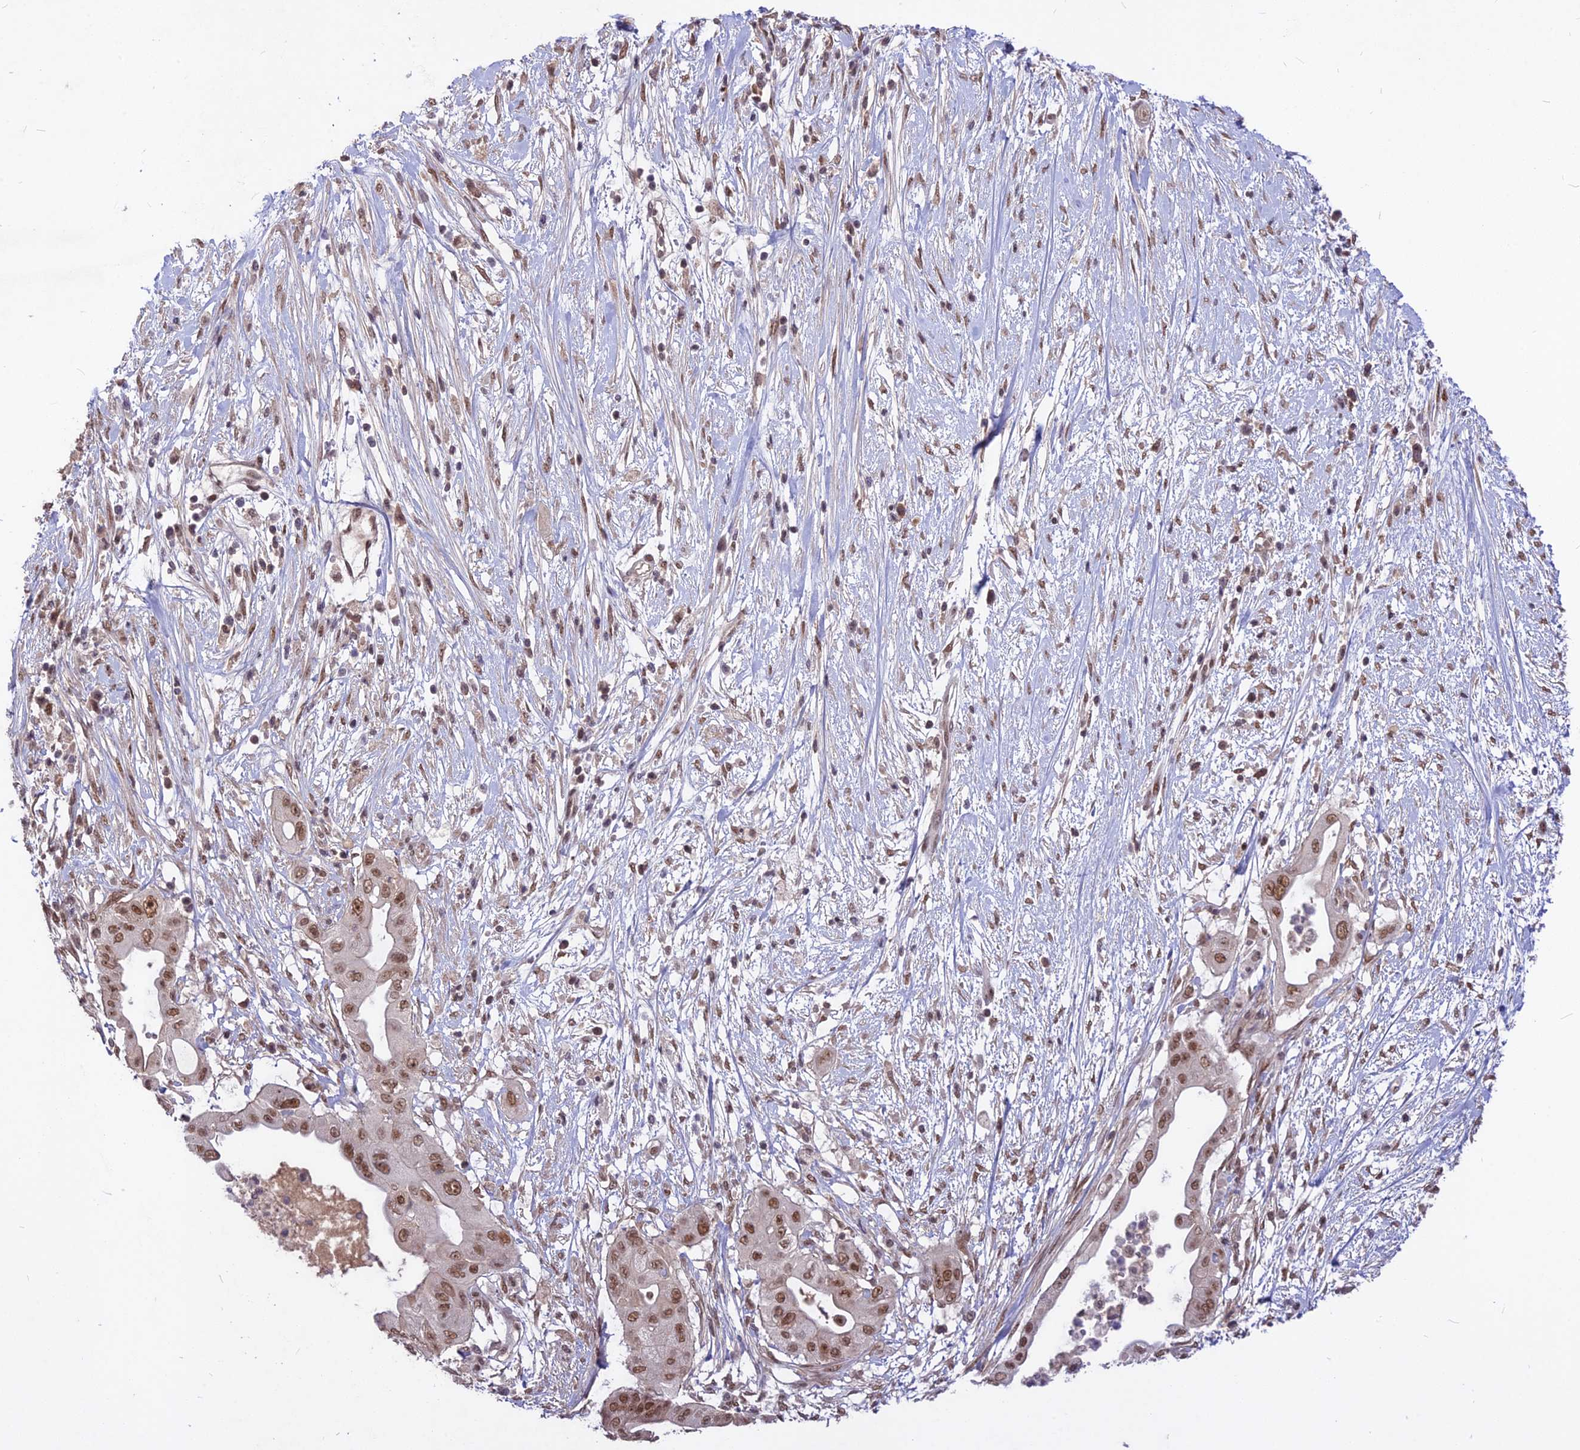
{"staining": {"intensity": "moderate", "quantity": ">75%", "location": "nuclear"}, "tissue": "pancreatic cancer", "cell_type": "Tumor cells", "image_type": "cancer", "snomed": [{"axis": "morphology", "description": "Adenocarcinoma, NOS"}, {"axis": "topography", "description": "Pancreas"}], "caption": "IHC of pancreatic adenocarcinoma reveals medium levels of moderate nuclear expression in approximately >75% of tumor cells.", "gene": "DIS3", "patient": {"sex": "male", "age": 68}}